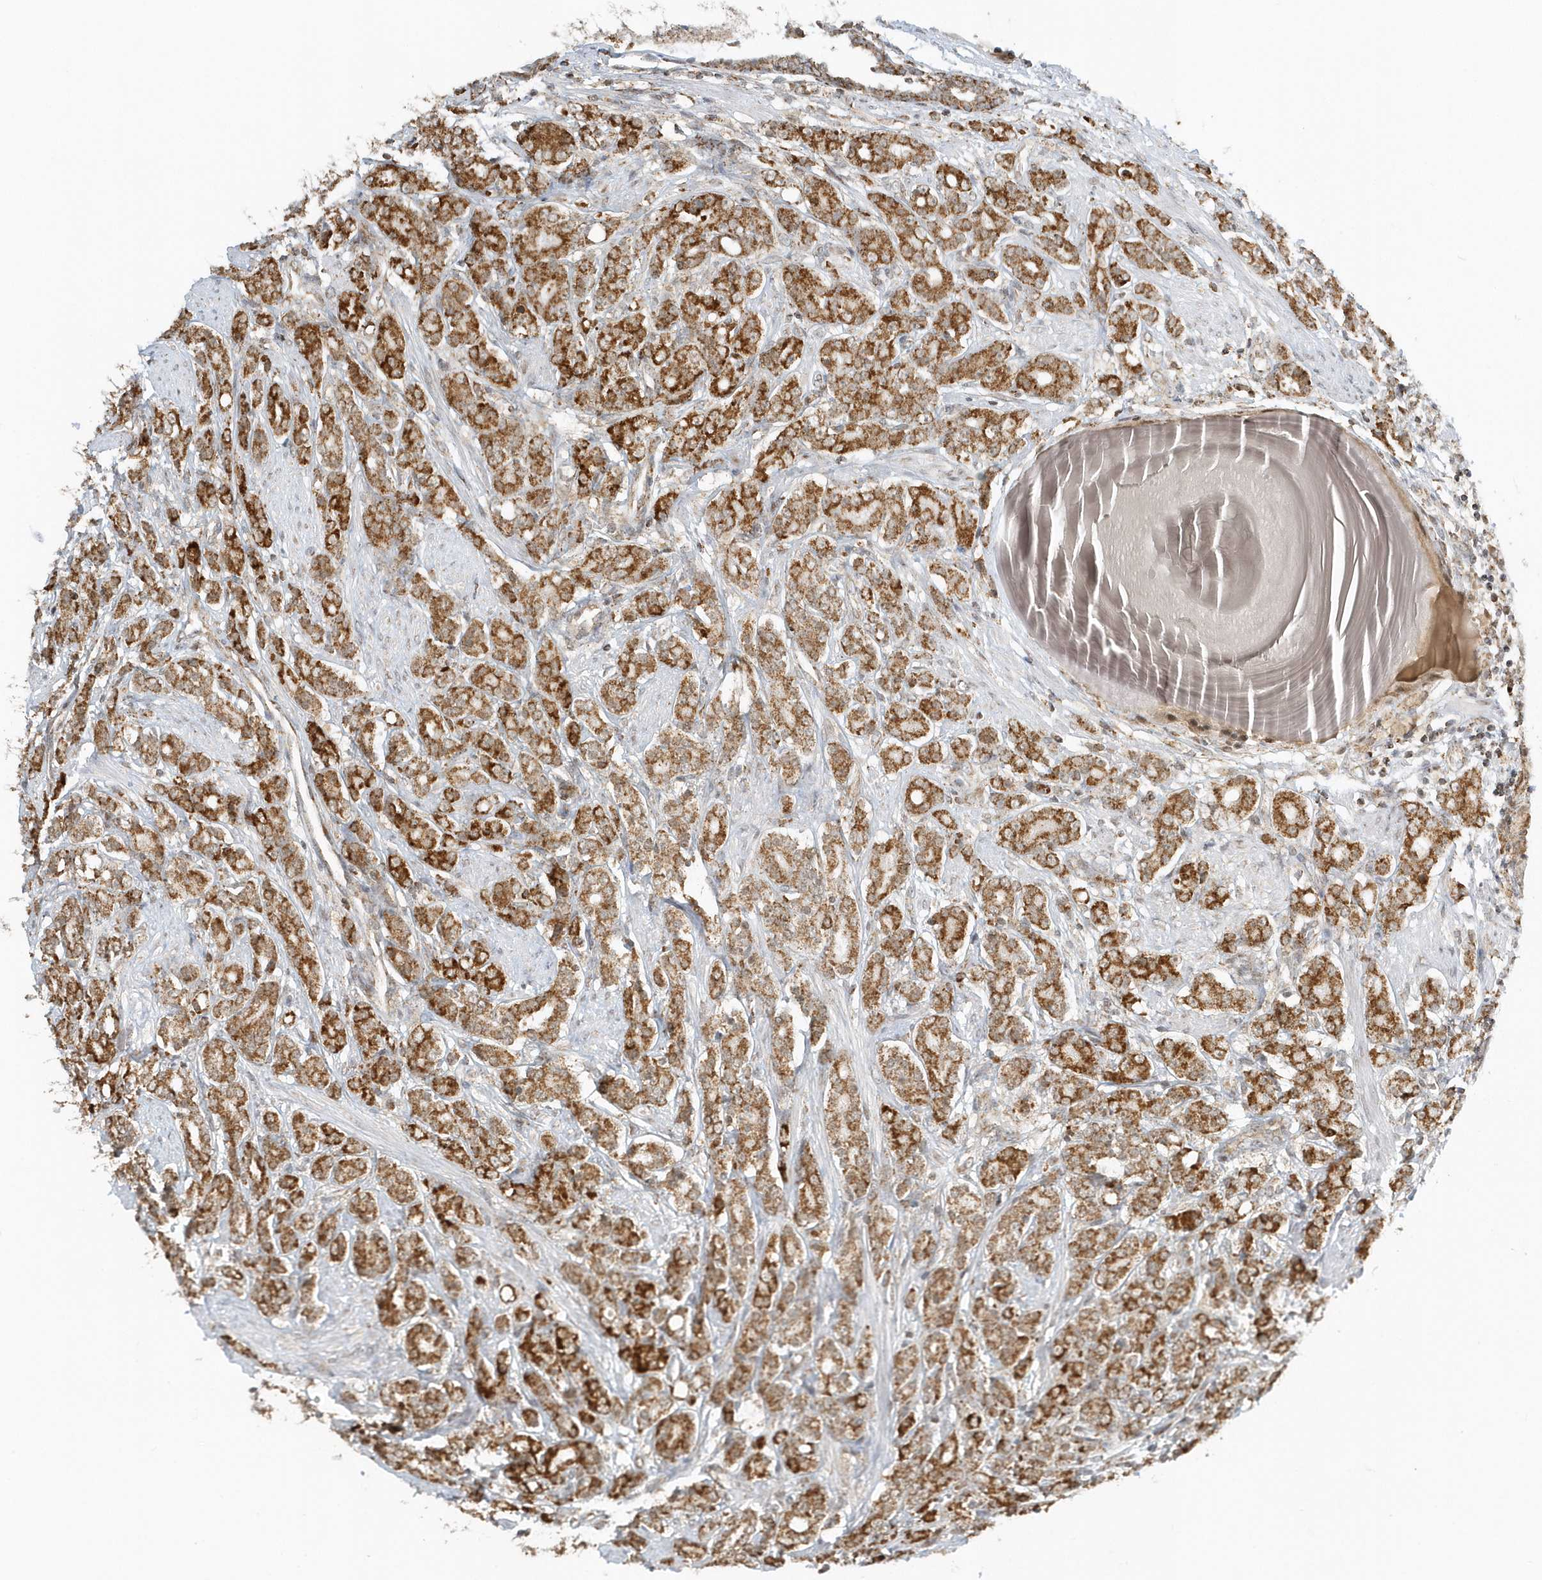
{"staining": {"intensity": "strong", "quantity": ">75%", "location": "cytoplasmic/membranous"}, "tissue": "prostate cancer", "cell_type": "Tumor cells", "image_type": "cancer", "snomed": [{"axis": "morphology", "description": "Adenocarcinoma, High grade"}, {"axis": "topography", "description": "Prostate"}], "caption": "Protein expression analysis of human high-grade adenocarcinoma (prostate) reveals strong cytoplasmic/membranous positivity in approximately >75% of tumor cells.", "gene": "PSMD6", "patient": {"sex": "male", "age": 62}}